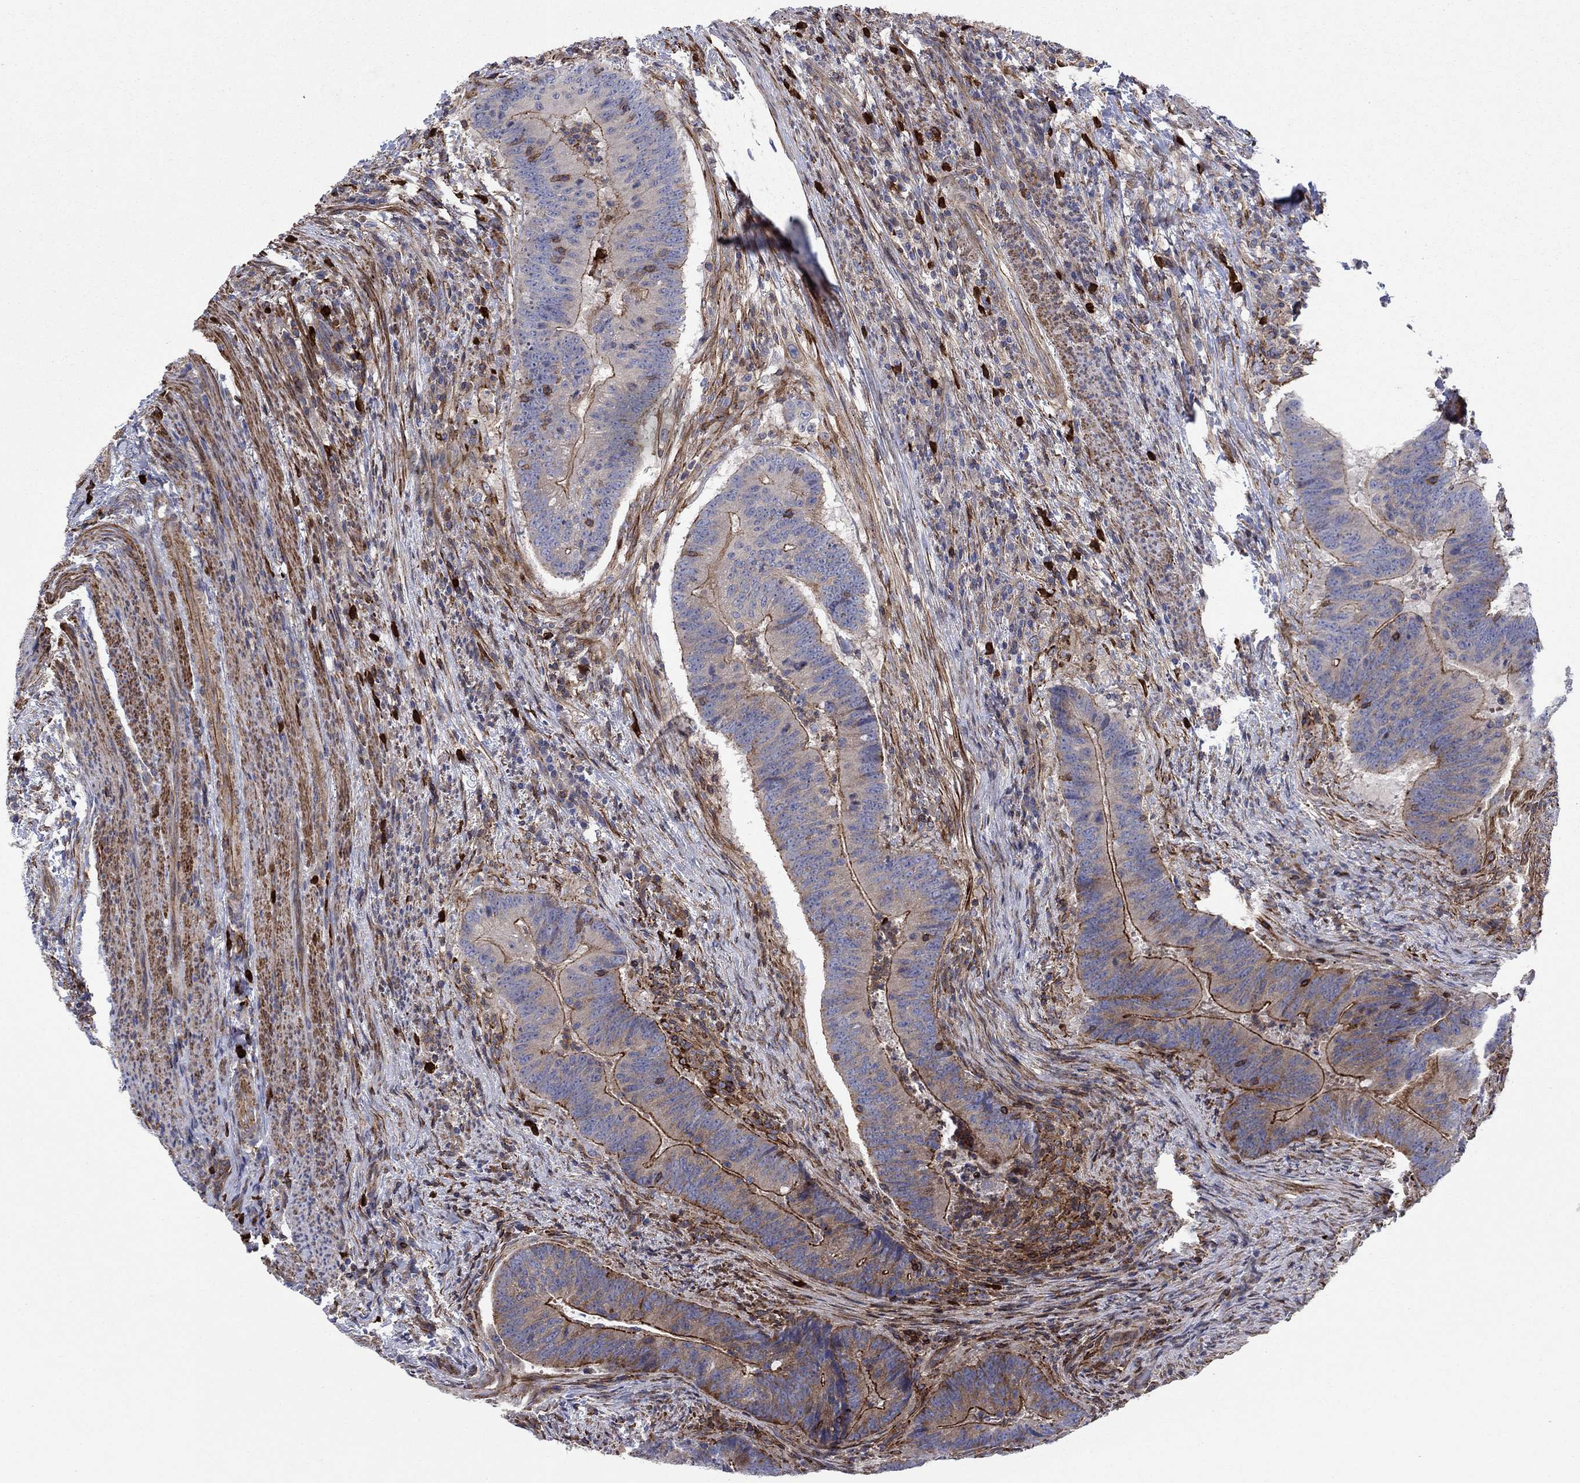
{"staining": {"intensity": "moderate", "quantity": "<25%", "location": "cytoplasmic/membranous"}, "tissue": "colorectal cancer", "cell_type": "Tumor cells", "image_type": "cancer", "snomed": [{"axis": "morphology", "description": "Adenocarcinoma, NOS"}, {"axis": "topography", "description": "Colon"}], "caption": "A histopathology image of human colorectal adenocarcinoma stained for a protein exhibits moderate cytoplasmic/membranous brown staining in tumor cells.", "gene": "PAG1", "patient": {"sex": "female", "age": 87}}